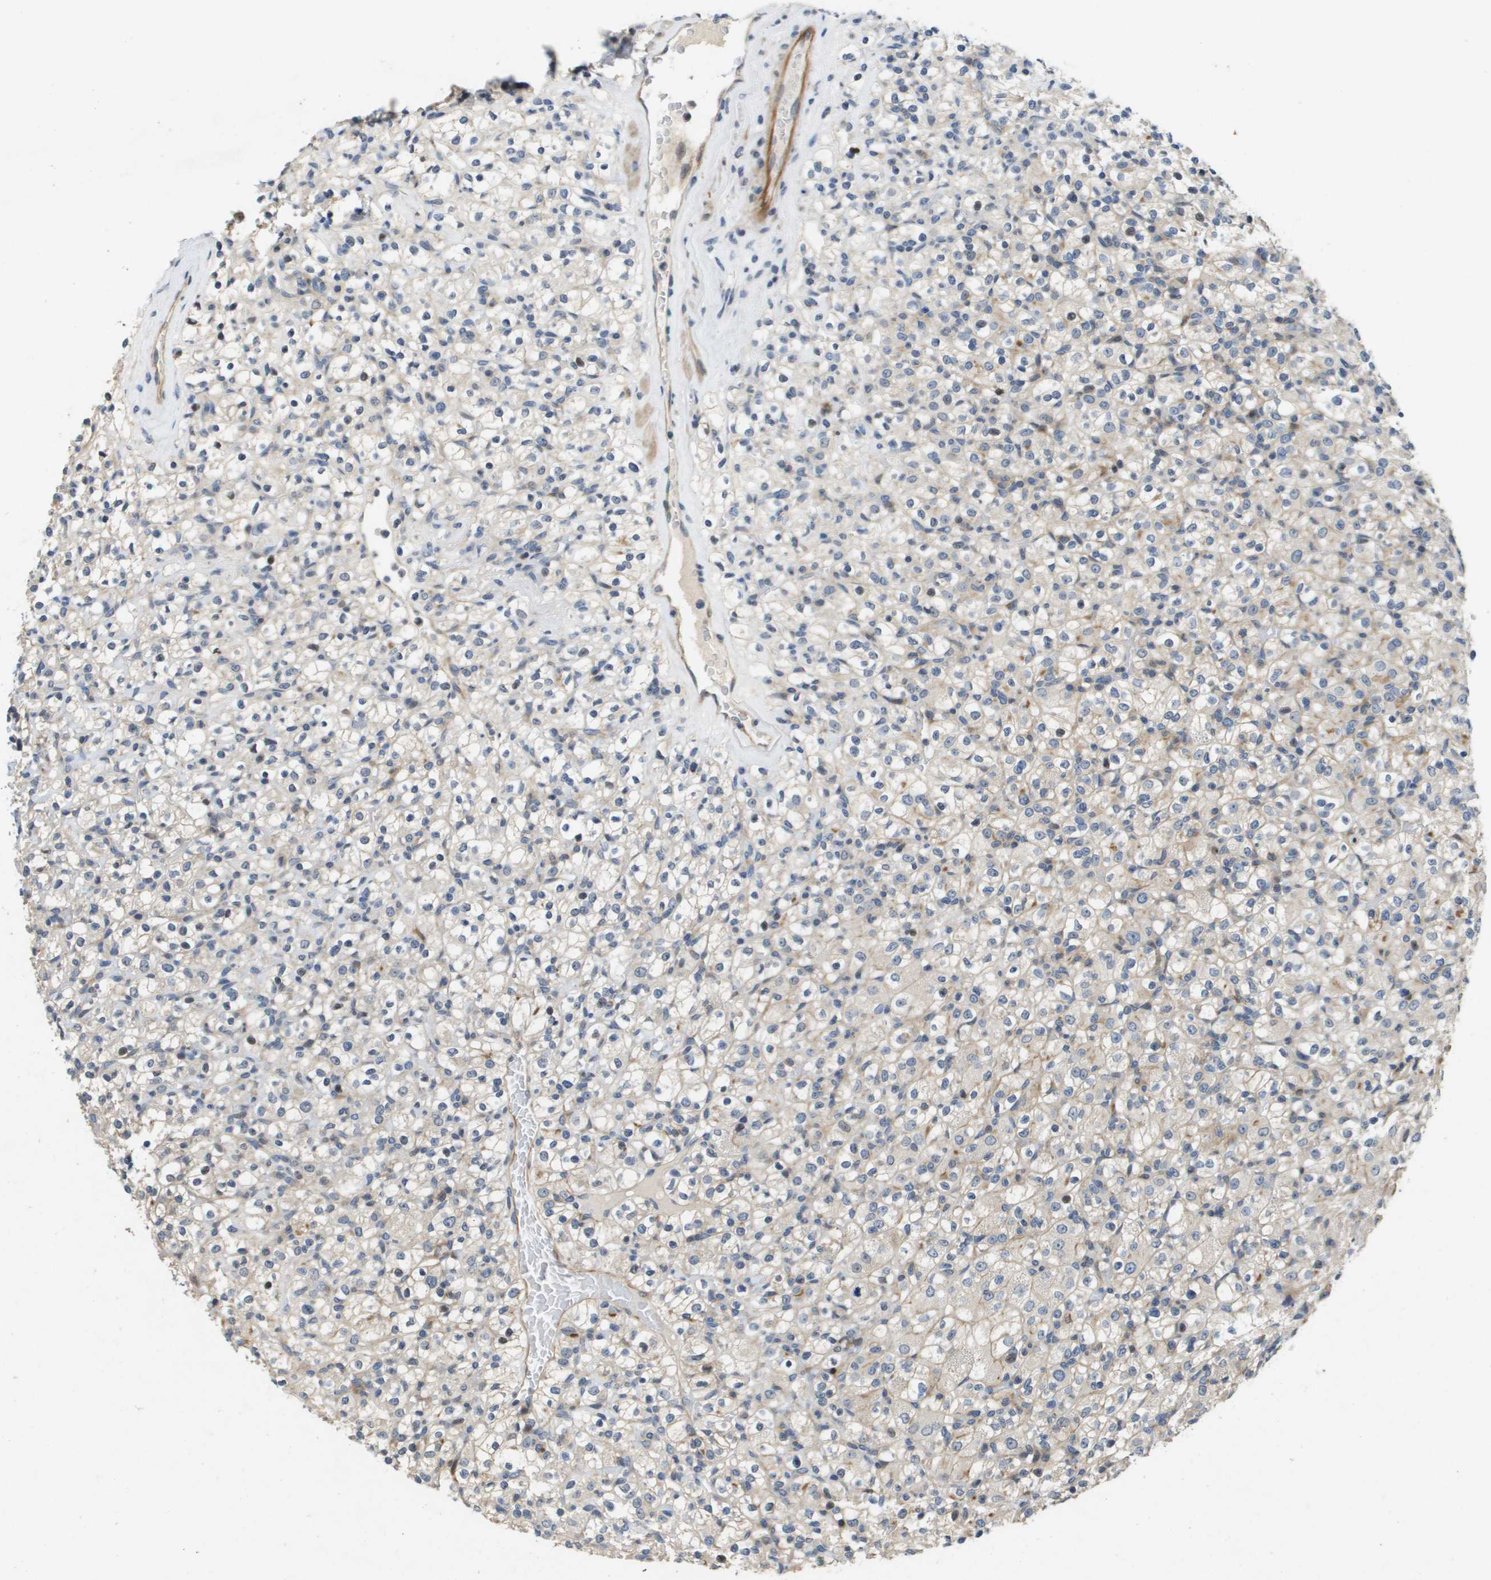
{"staining": {"intensity": "weak", "quantity": "<25%", "location": "cytoplasmic/membranous"}, "tissue": "renal cancer", "cell_type": "Tumor cells", "image_type": "cancer", "snomed": [{"axis": "morphology", "description": "Normal tissue, NOS"}, {"axis": "morphology", "description": "Adenocarcinoma, NOS"}, {"axis": "topography", "description": "Kidney"}], "caption": "Immunohistochemical staining of renal adenocarcinoma shows no significant positivity in tumor cells.", "gene": "SCN4B", "patient": {"sex": "female", "age": 72}}